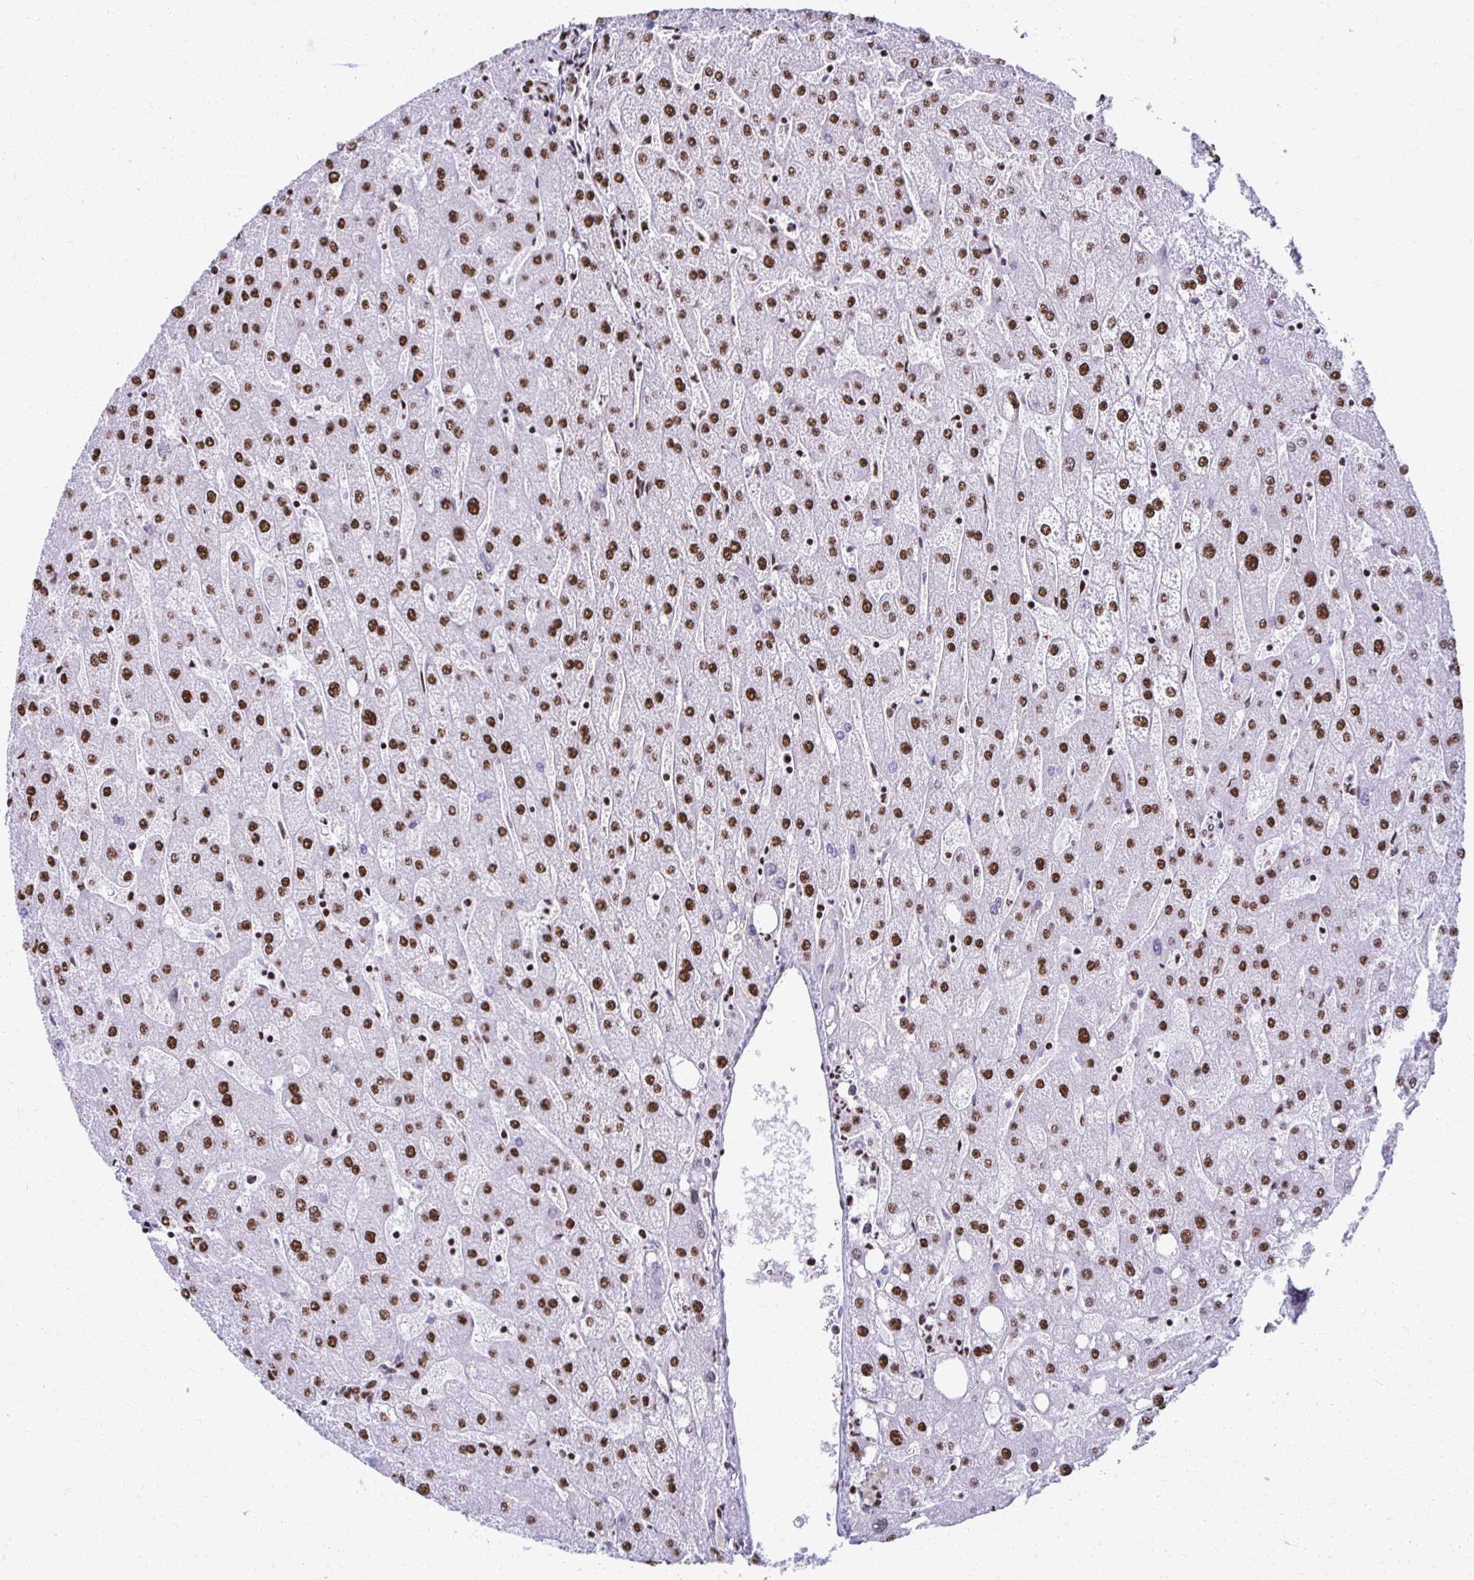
{"staining": {"intensity": "moderate", "quantity": ">75%", "location": "nuclear"}, "tissue": "liver", "cell_type": "Cholangiocytes", "image_type": "normal", "snomed": [{"axis": "morphology", "description": "Normal tissue, NOS"}, {"axis": "topography", "description": "Liver"}], "caption": "The image shows a brown stain indicating the presence of a protein in the nuclear of cholangiocytes in liver. (brown staining indicates protein expression, while blue staining denotes nuclei).", "gene": "NONO", "patient": {"sex": "male", "age": 67}}